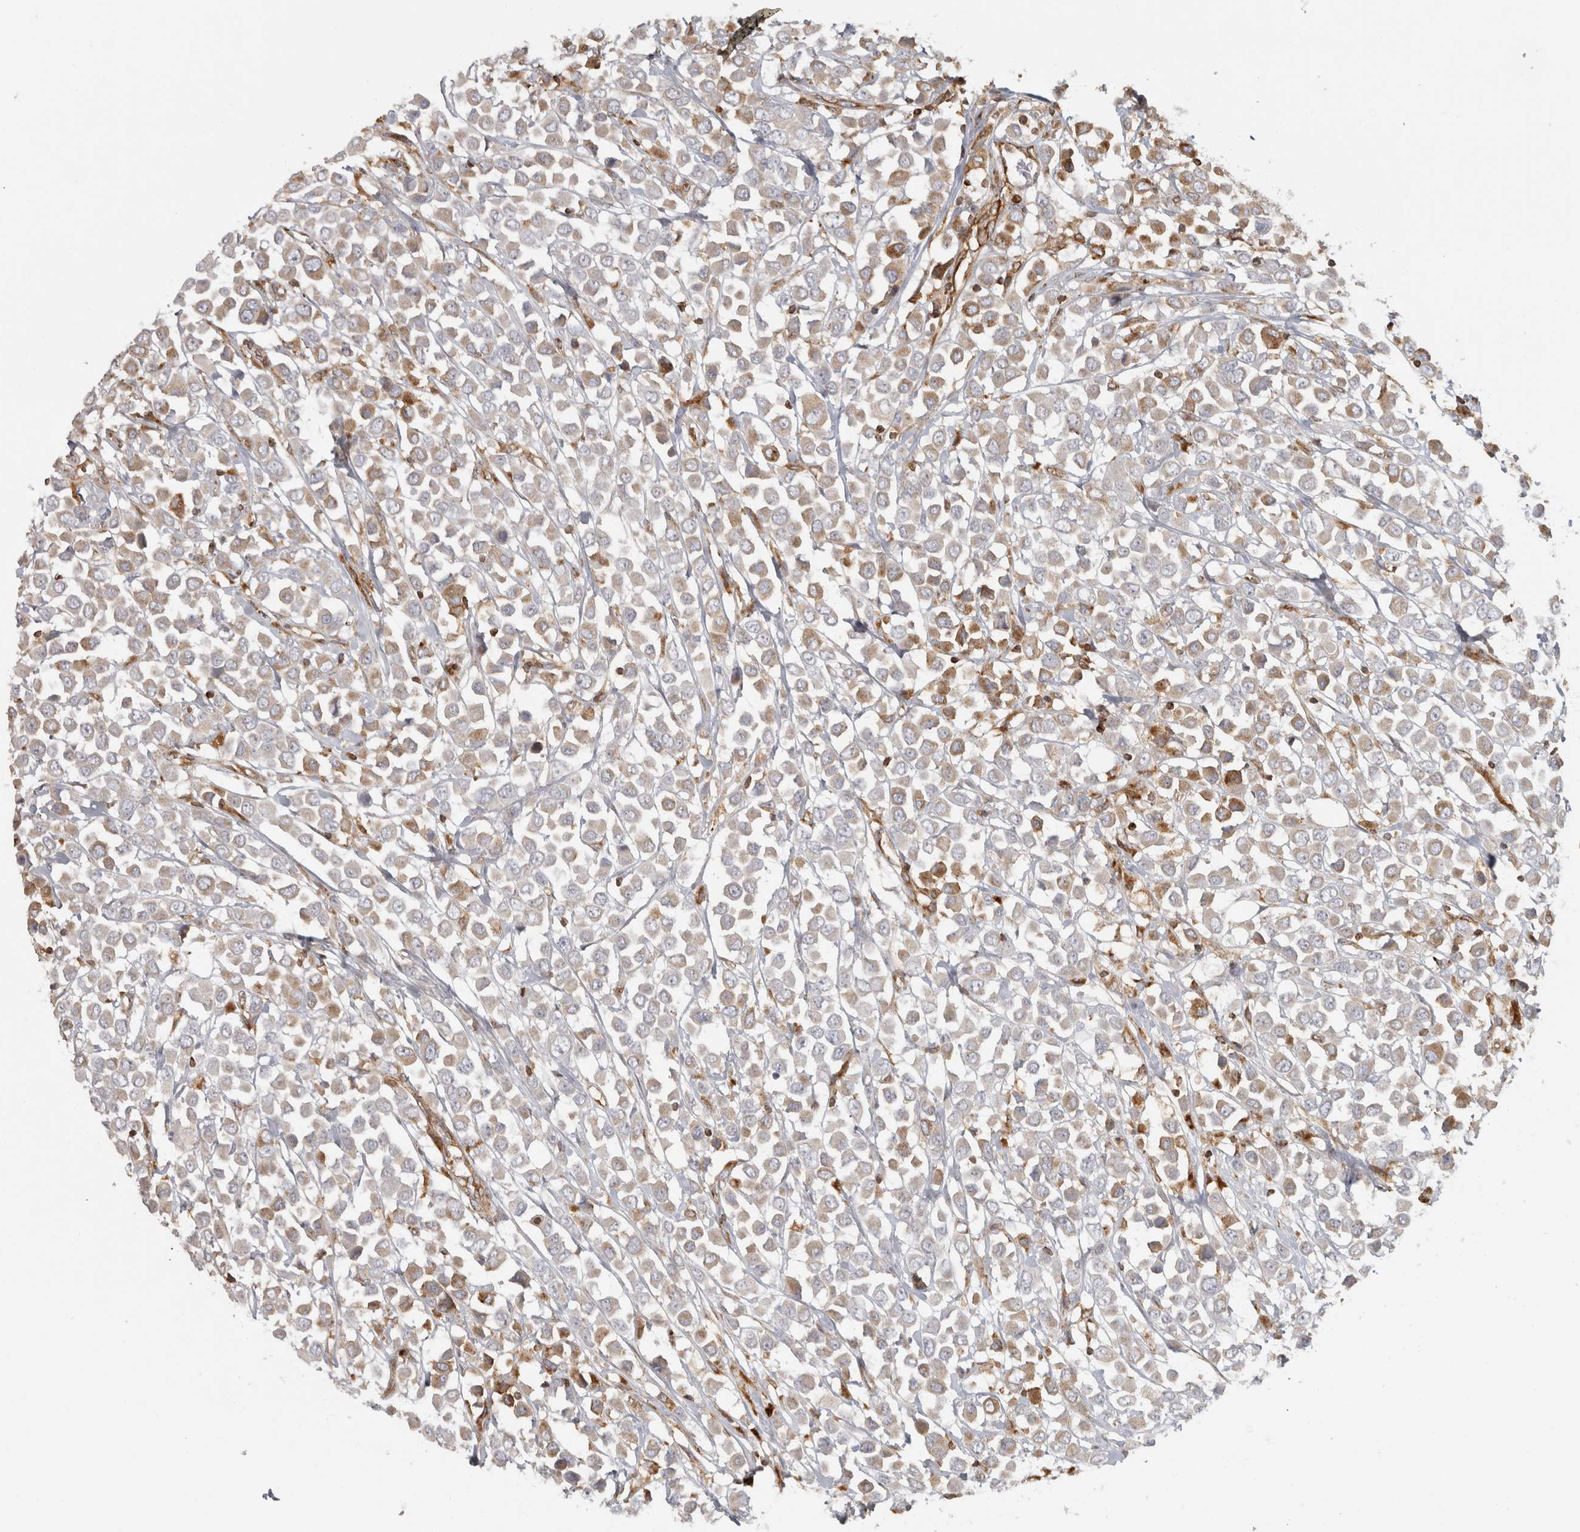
{"staining": {"intensity": "moderate", "quantity": "25%-75%", "location": "cytoplasmic/membranous"}, "tissue": "breast cancer", "cell_type": "Tumor cells", "image_type": "cancer", "snomed": [{"axis": "morphology", "description": "Duct carcinoma"}, {"axis": "topography", "description": "Breast"}], "caption": "Breast cancer stained with a protein marker displays moderate staining in tumor cells.", "gene": "HLA-E", "patient": {"sex": "female", "age": 61}}